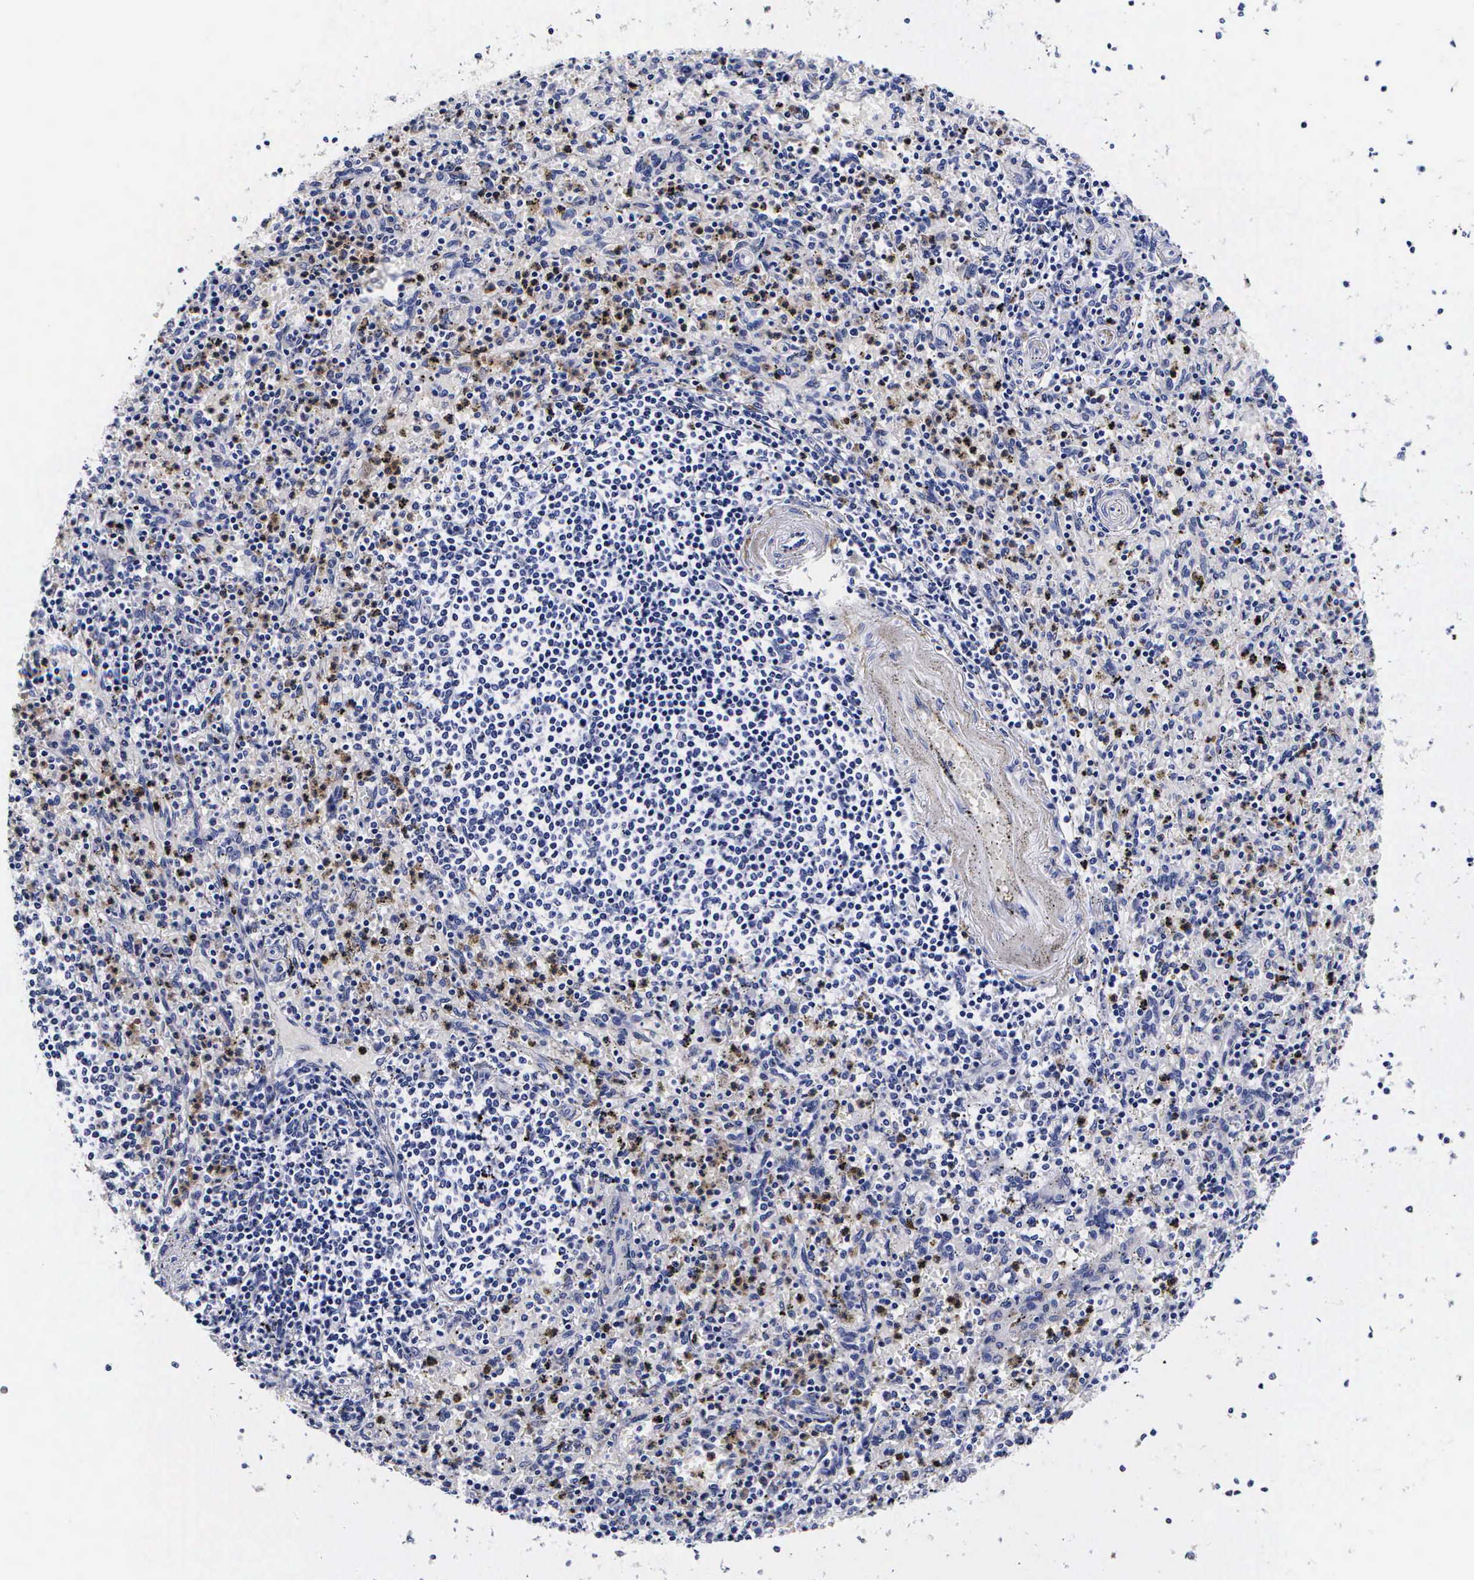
{"staining": {"intensity": "weak", "quantity": "<25%", "location": "cytoplasmic/membranous"}, "tissue": "spleen", "cell_type": "Cells in red pulp", "image_type": "normal", "snomed": [{"axis": "morphology", "description": "Normal tissue, NOS"}, {"axis": "topography", "description": "Spleen"}], "caption": "IHC photomicrograph of unremarkable human spleen stained for a protein (brown), which reveals no positivity in cells in red pulp. (DAB (3,3'-diaminobenzidine) IHC, high magnification).", "gene": "RNASE6", "patient": {"sex": "male", "age": 72}}